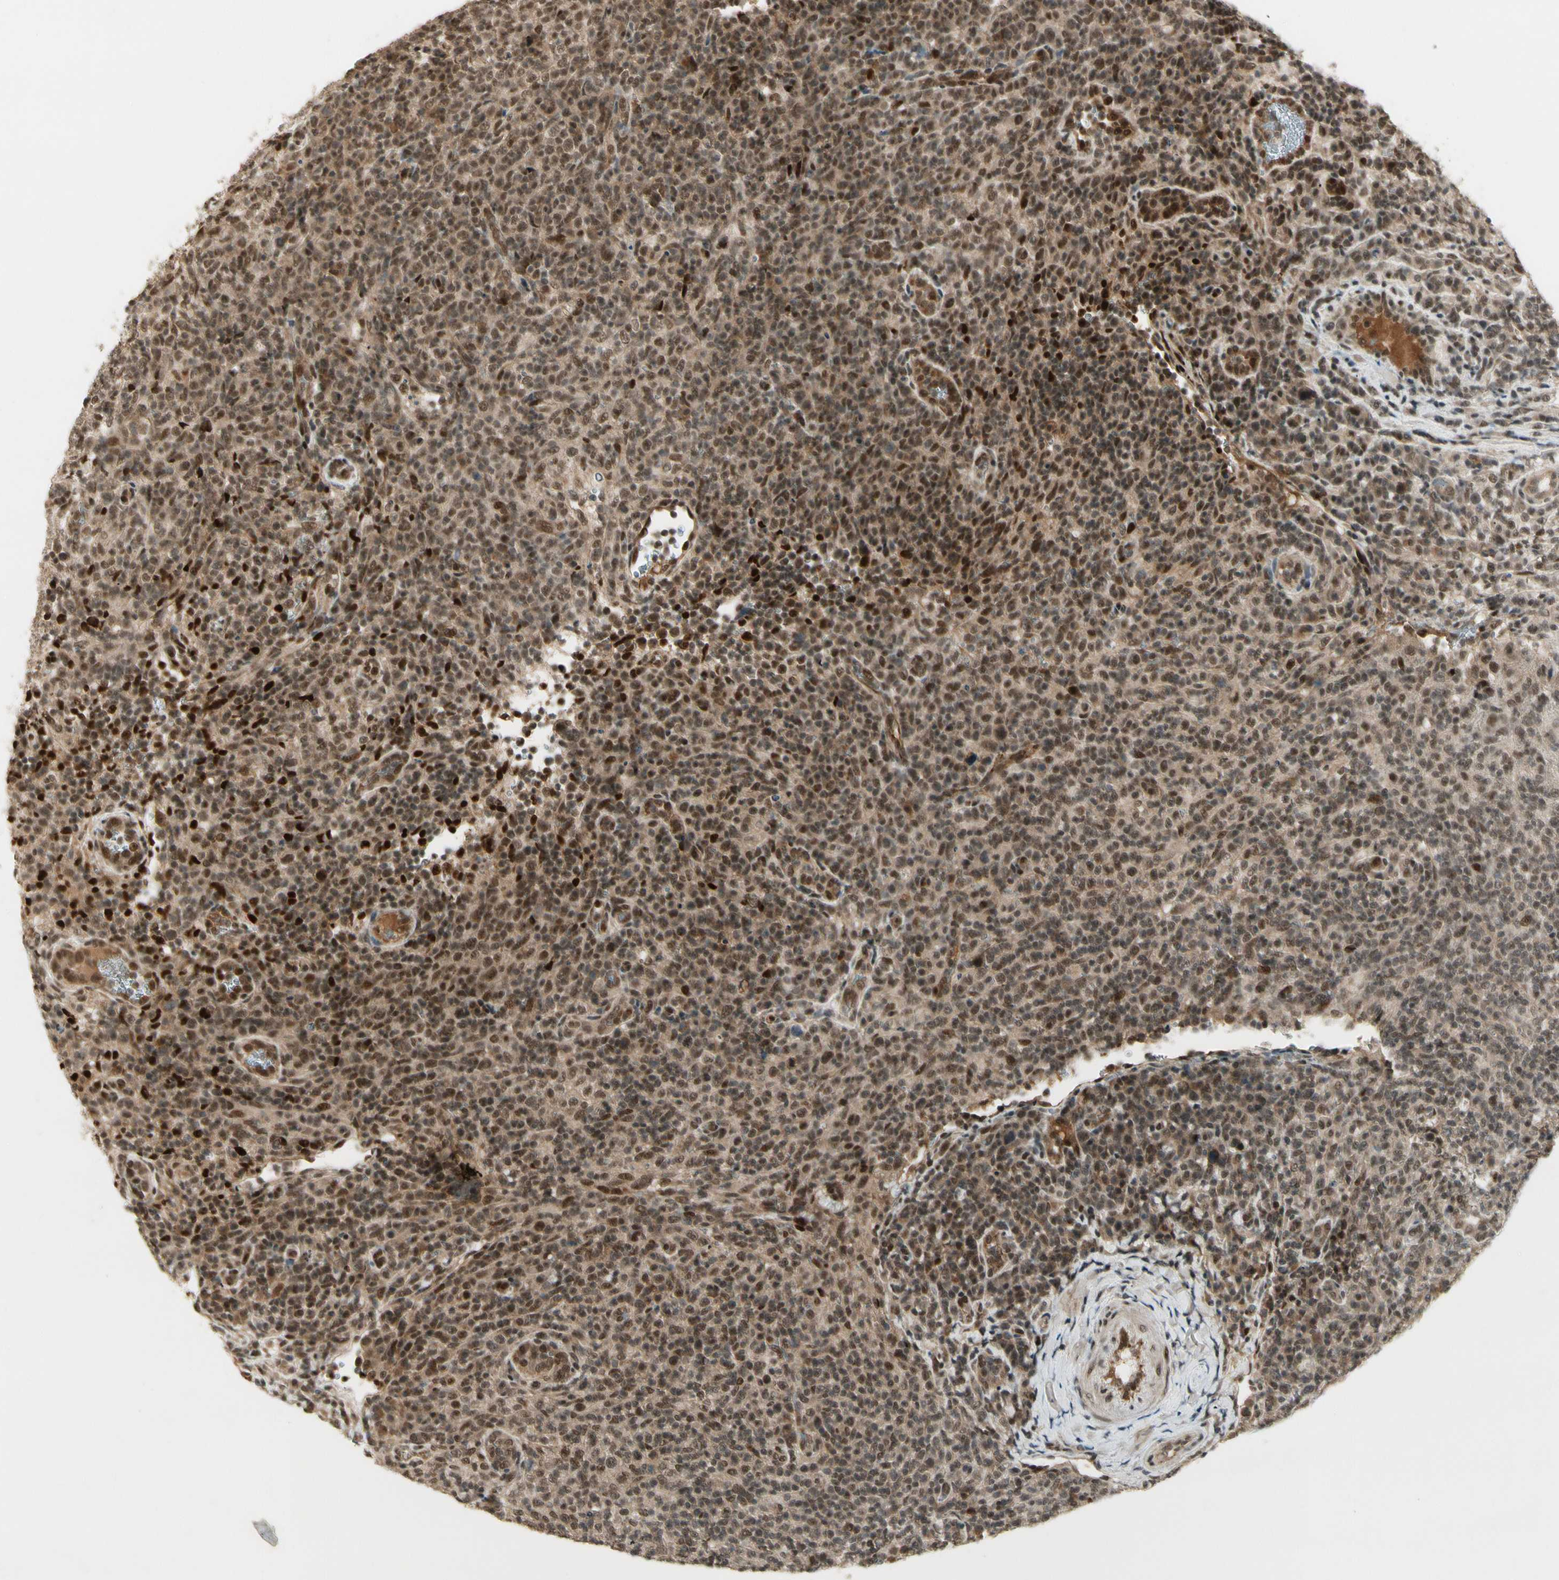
{"staining": {"intensity": "moderate", "quantity": ">75%", "location": "nuclear"}, "tissue": "lymphoma", "cell_type": "Tumor cells", "image_type": "cancer", "snomed": [{"axis": "morphology", "description": "Malignant lymphoma, non-Hodgkin's type, High grade"}, {"axis": "topography", "description": "Lymph node"}], "caption": "Immunohistochemical staining of human lymphoma shows medium levels of moderate nuclear expression in approximately >75% of tumor cells. (DAB IHC, brown staining for protein, blue staining for nuclei).", "gene": "CDK11A", "patient": {"sex": "female", "age": 76}}